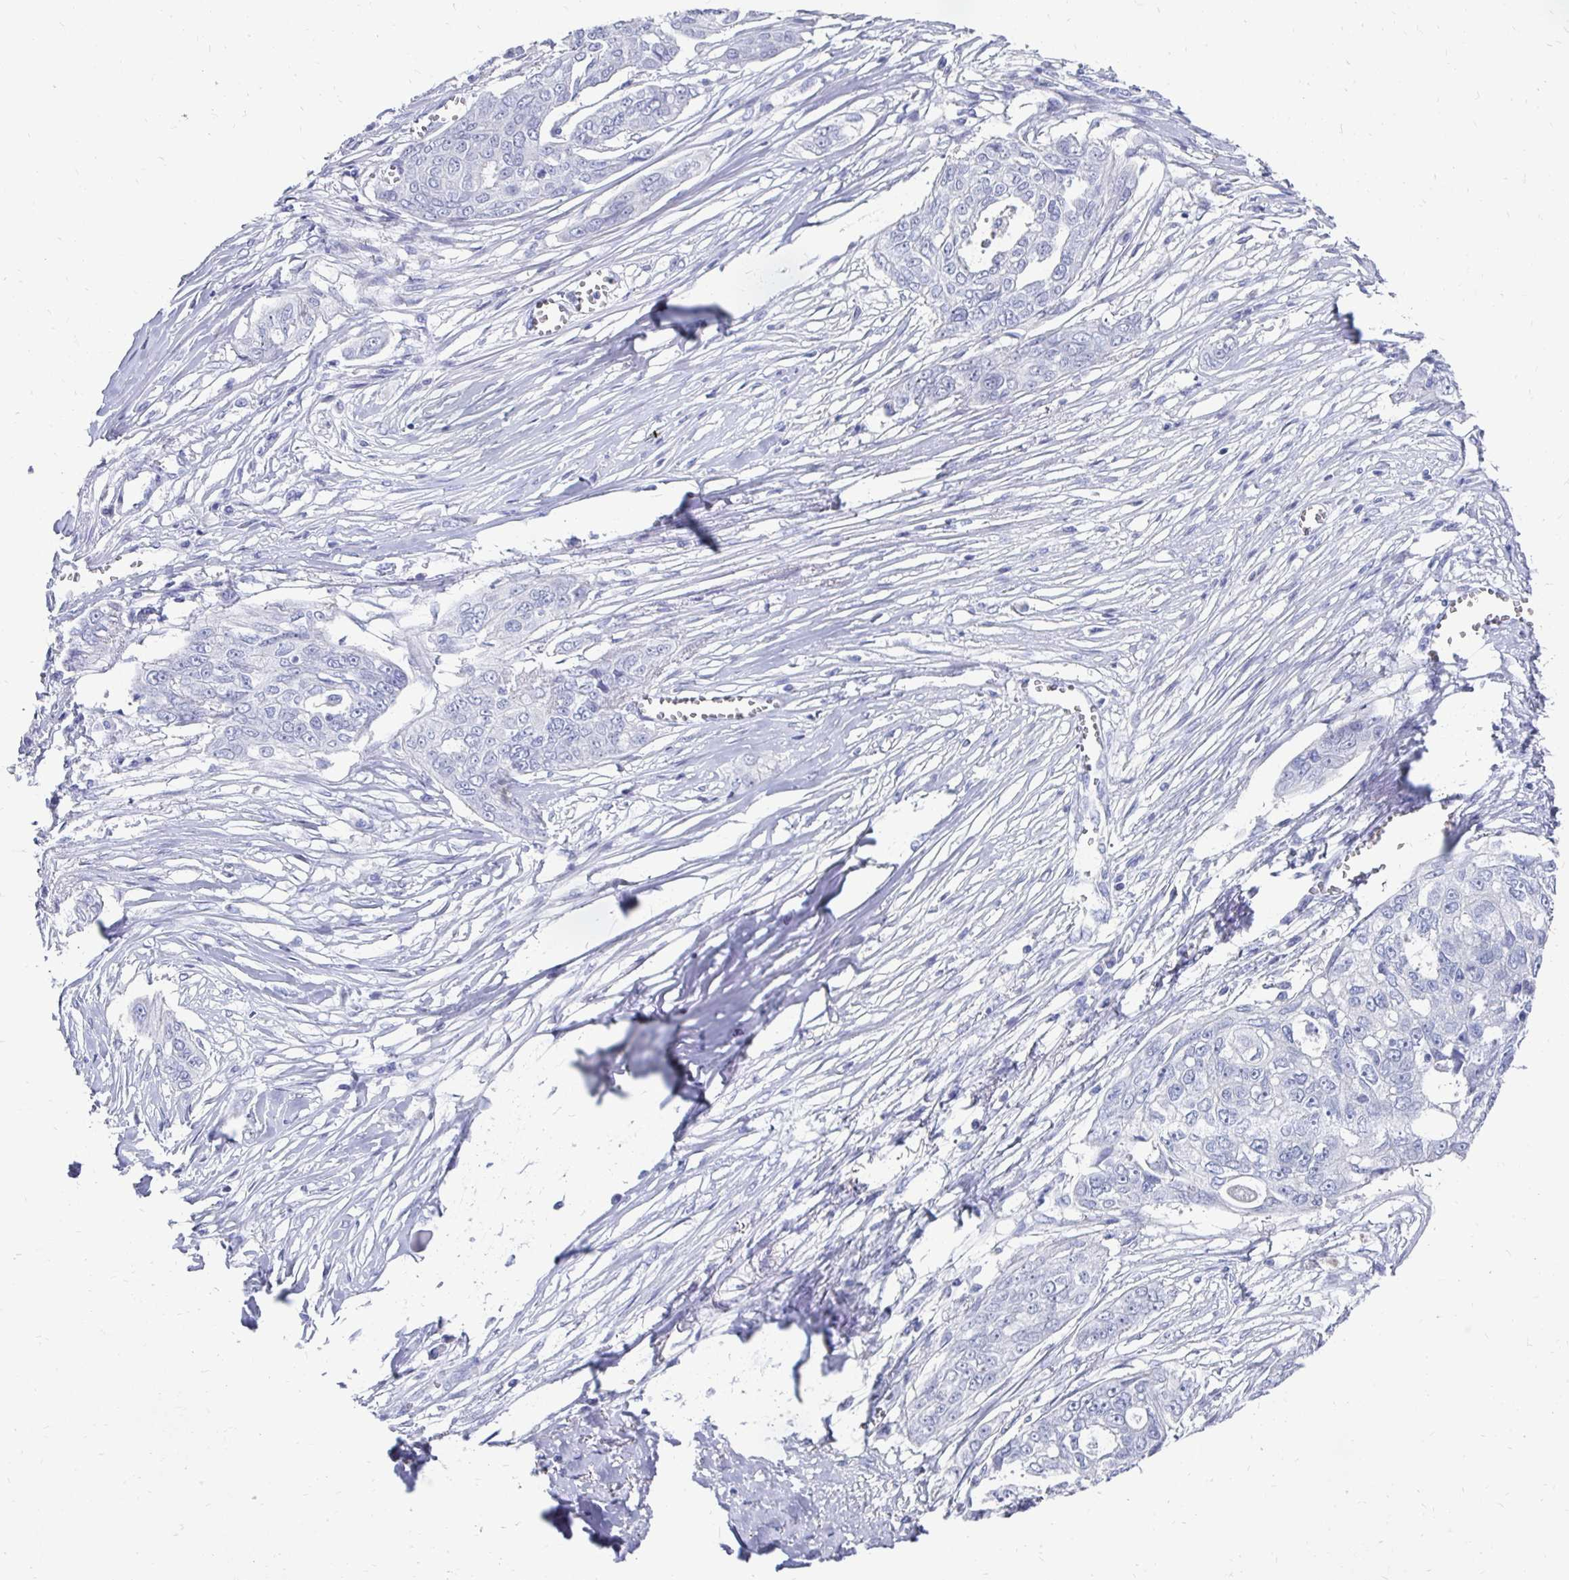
{"staining": {"intensity": "negative", "quantity": "none", "location": "none"}, "tissue": "ovarian cancer", "cell_type": "Tumor cells", "image_type": "cancer", "snomed": [{"axis": "morphology", "description": "Carcinoma, endometroid"}, {"axis": "topography", "description": "Ovary"}], "caption": "Immunohistochemistry image of neoplastic tissue: ovarian cancer (endometroid carcinoma) stained with DAB (3,3'-diaminobenzidine) displays no significant protein positivity in tumor cells.", "gene": "SYCP3", "patient": {"sex": "female", "age": 70}}